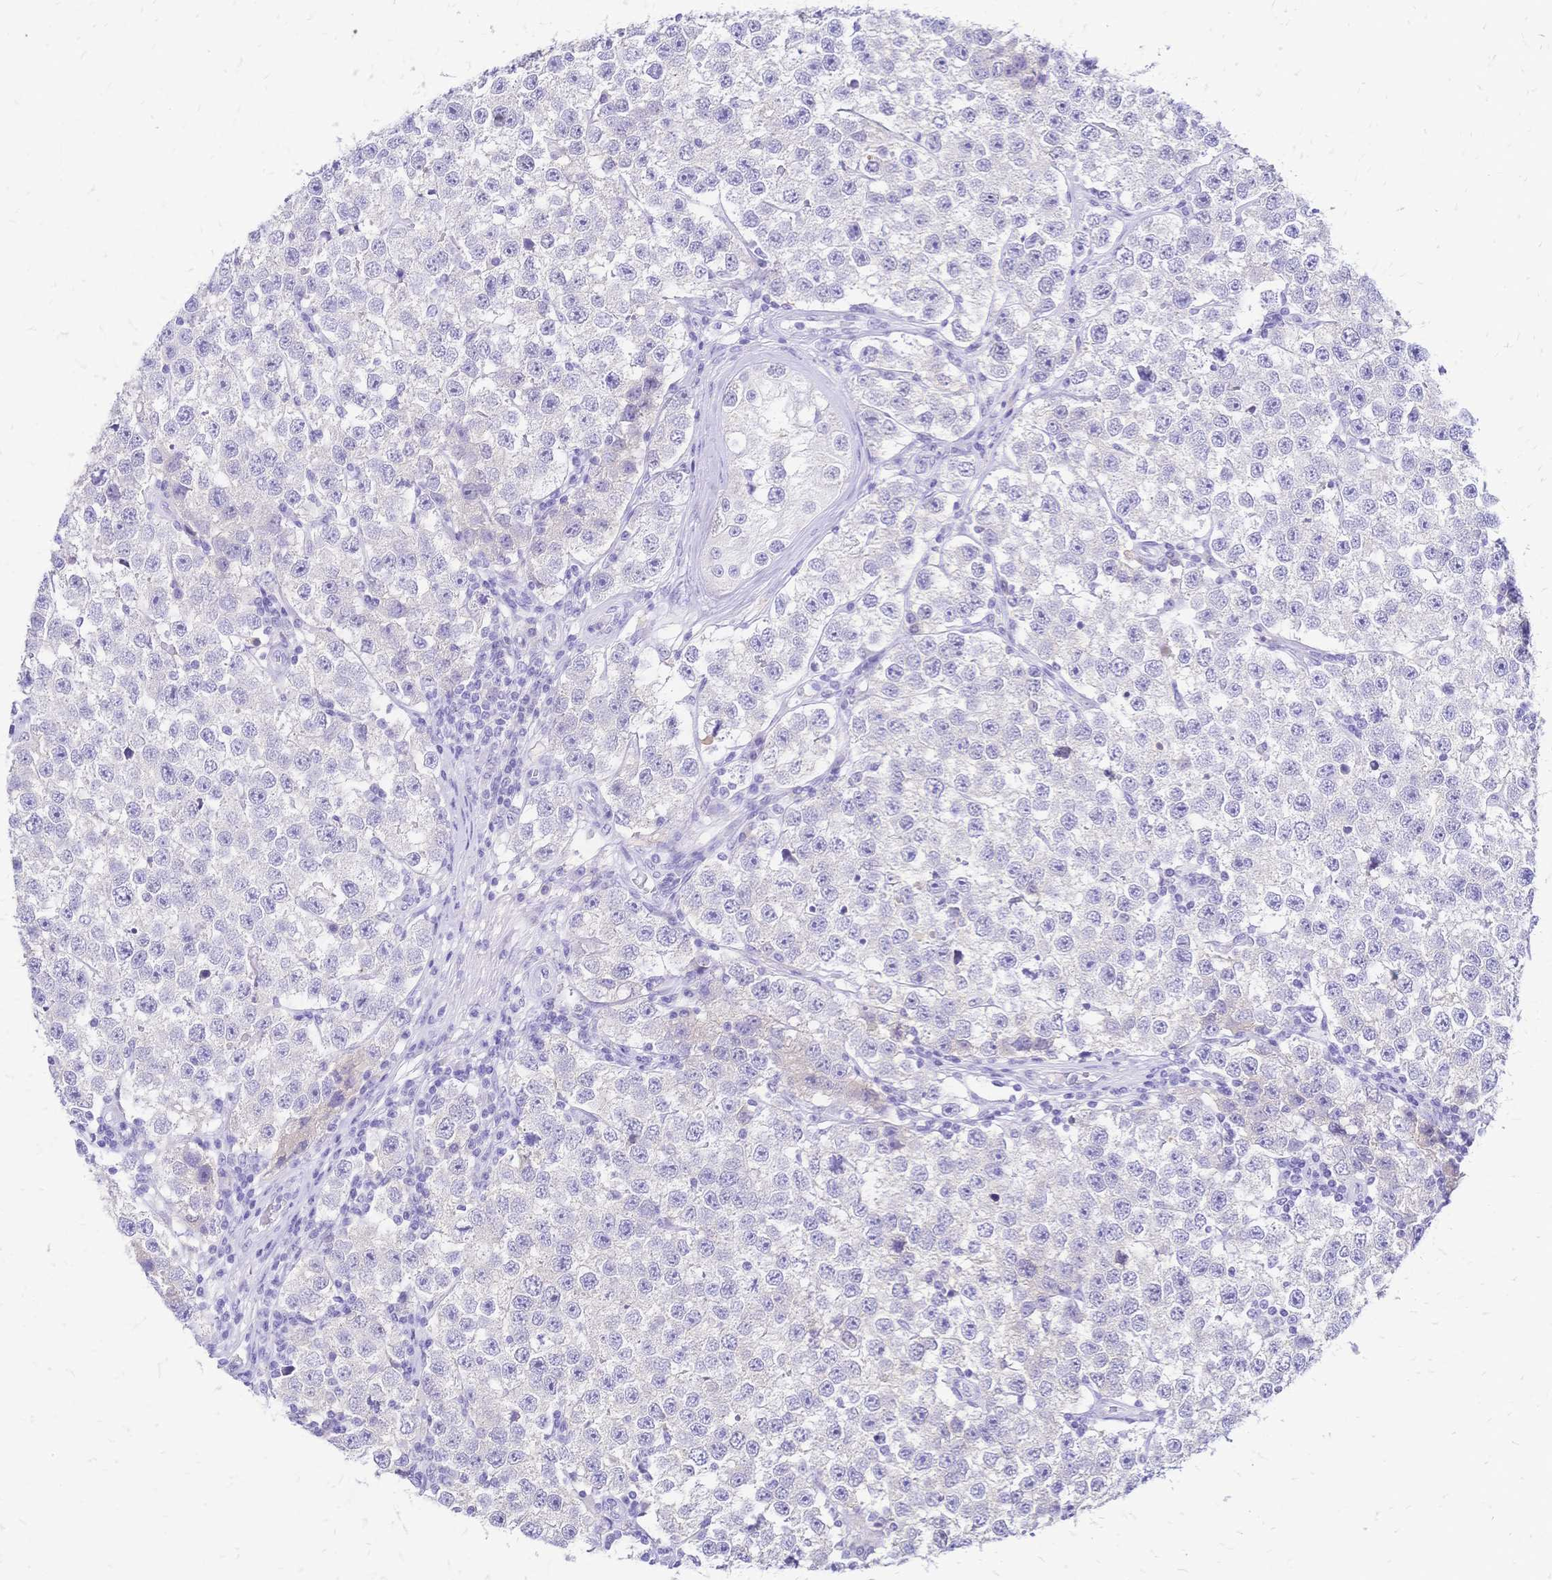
{"staining": {"intensity": "negative", "quantity": "none", "location": "none"}, "tissue": "testis cancer", "cell_type": "Tumor cells", "image_type": "cancer", "snomed": [{"axis": "morphology", "description": "Seminoma, NOS"}, {"axis": "topography", "description": "Testis"}], "caption": "This is an immunohistochemistry (IHC) micrograph of human testis seminoma. There is no expression in tumor cells.", "gene": "FA2H", "patient": {"sex": "male", "age": 34}}